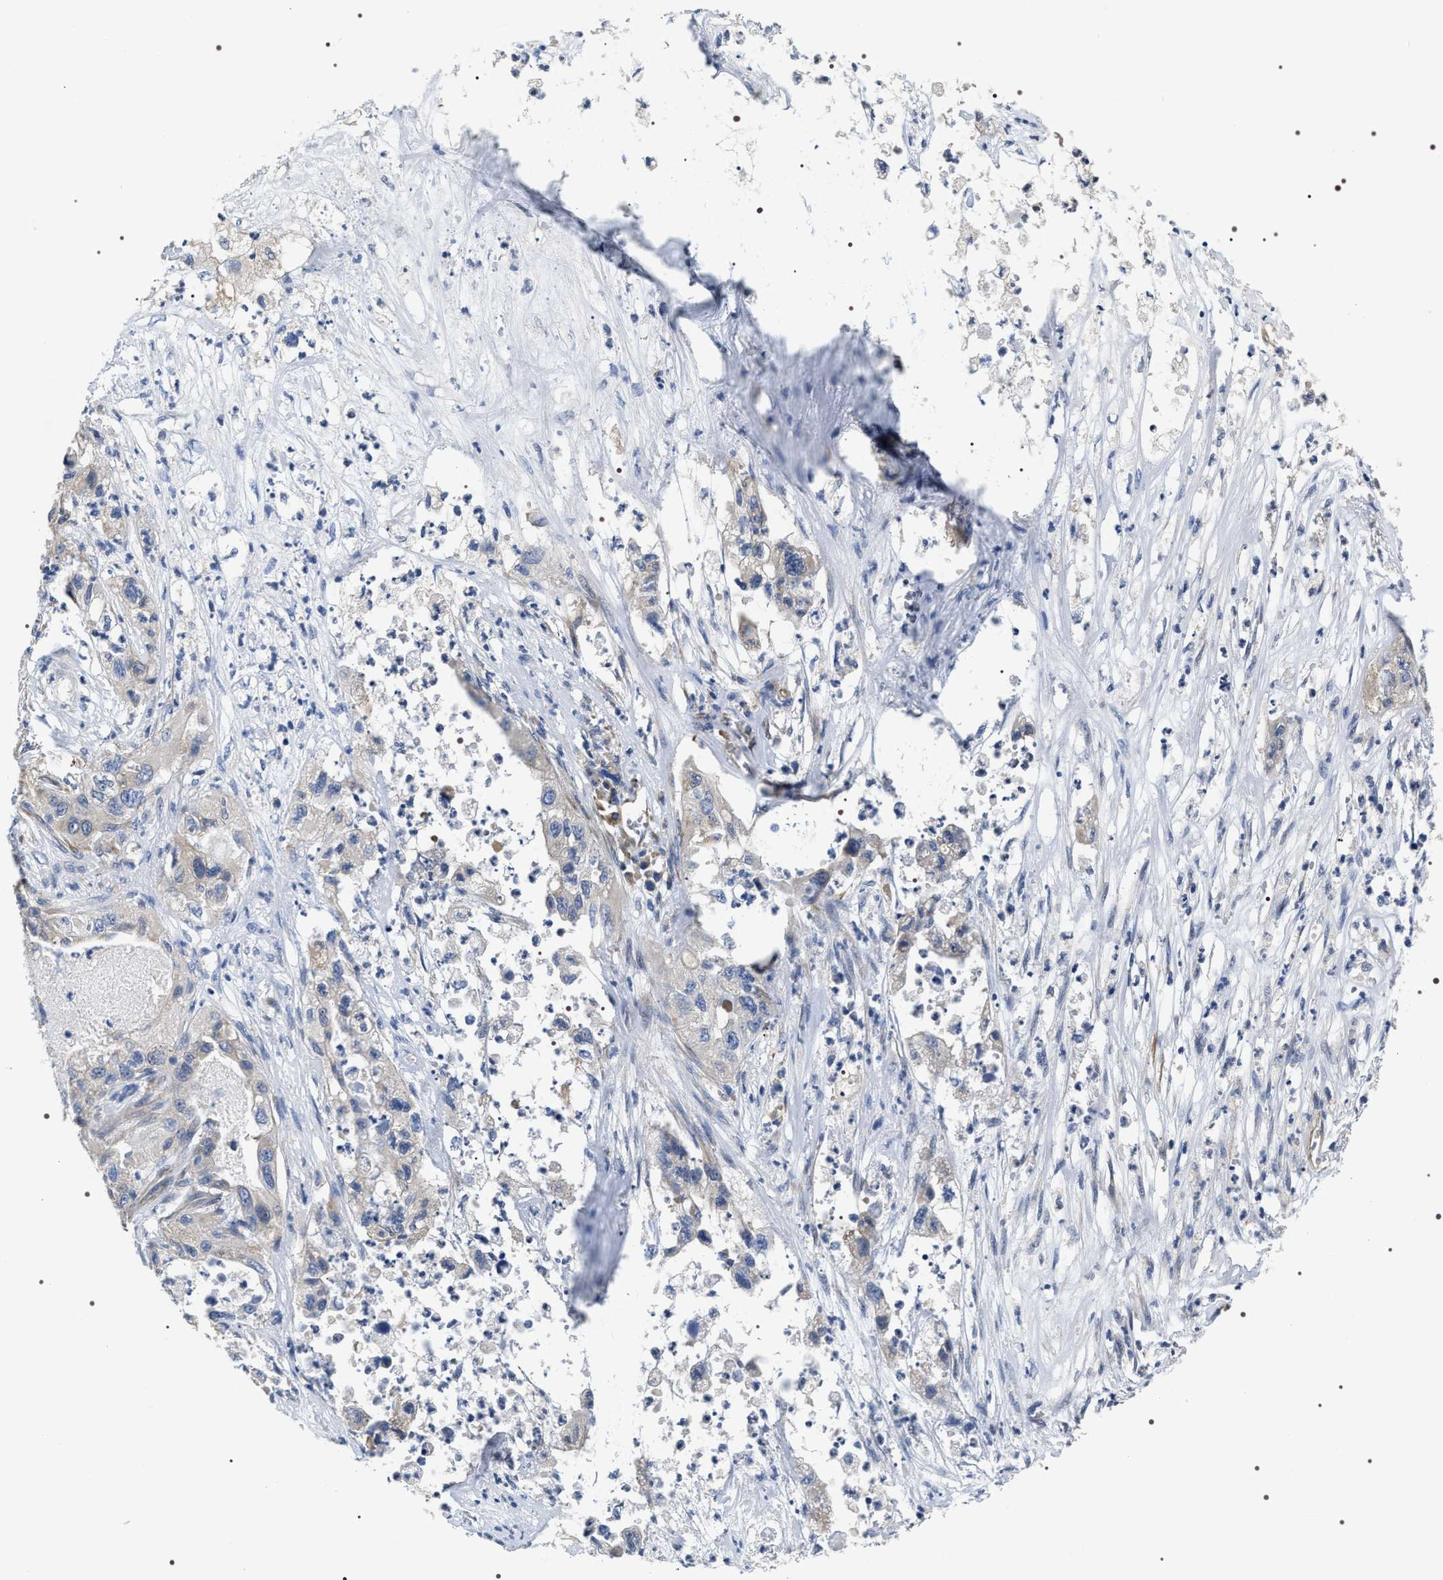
{"staining": {"intensity": "weak", "quantity": "<25%", "location": "cytoplasmic/membranous"}, "tissue": "pancreatic cancer", "cell_type": "Tumor cells", "image_type": "cancer", "snomed": [{"axis": "morphology", "description": "Adenocarcinoma, NOS"}, {"axis": "topography", "description": "Pancreas"}], "caption": "IHC of pancreatic cancer displays no staining in tumor cells.", "gene": "PKD1L1", "patient": {"sex": "female", "age": 78}}